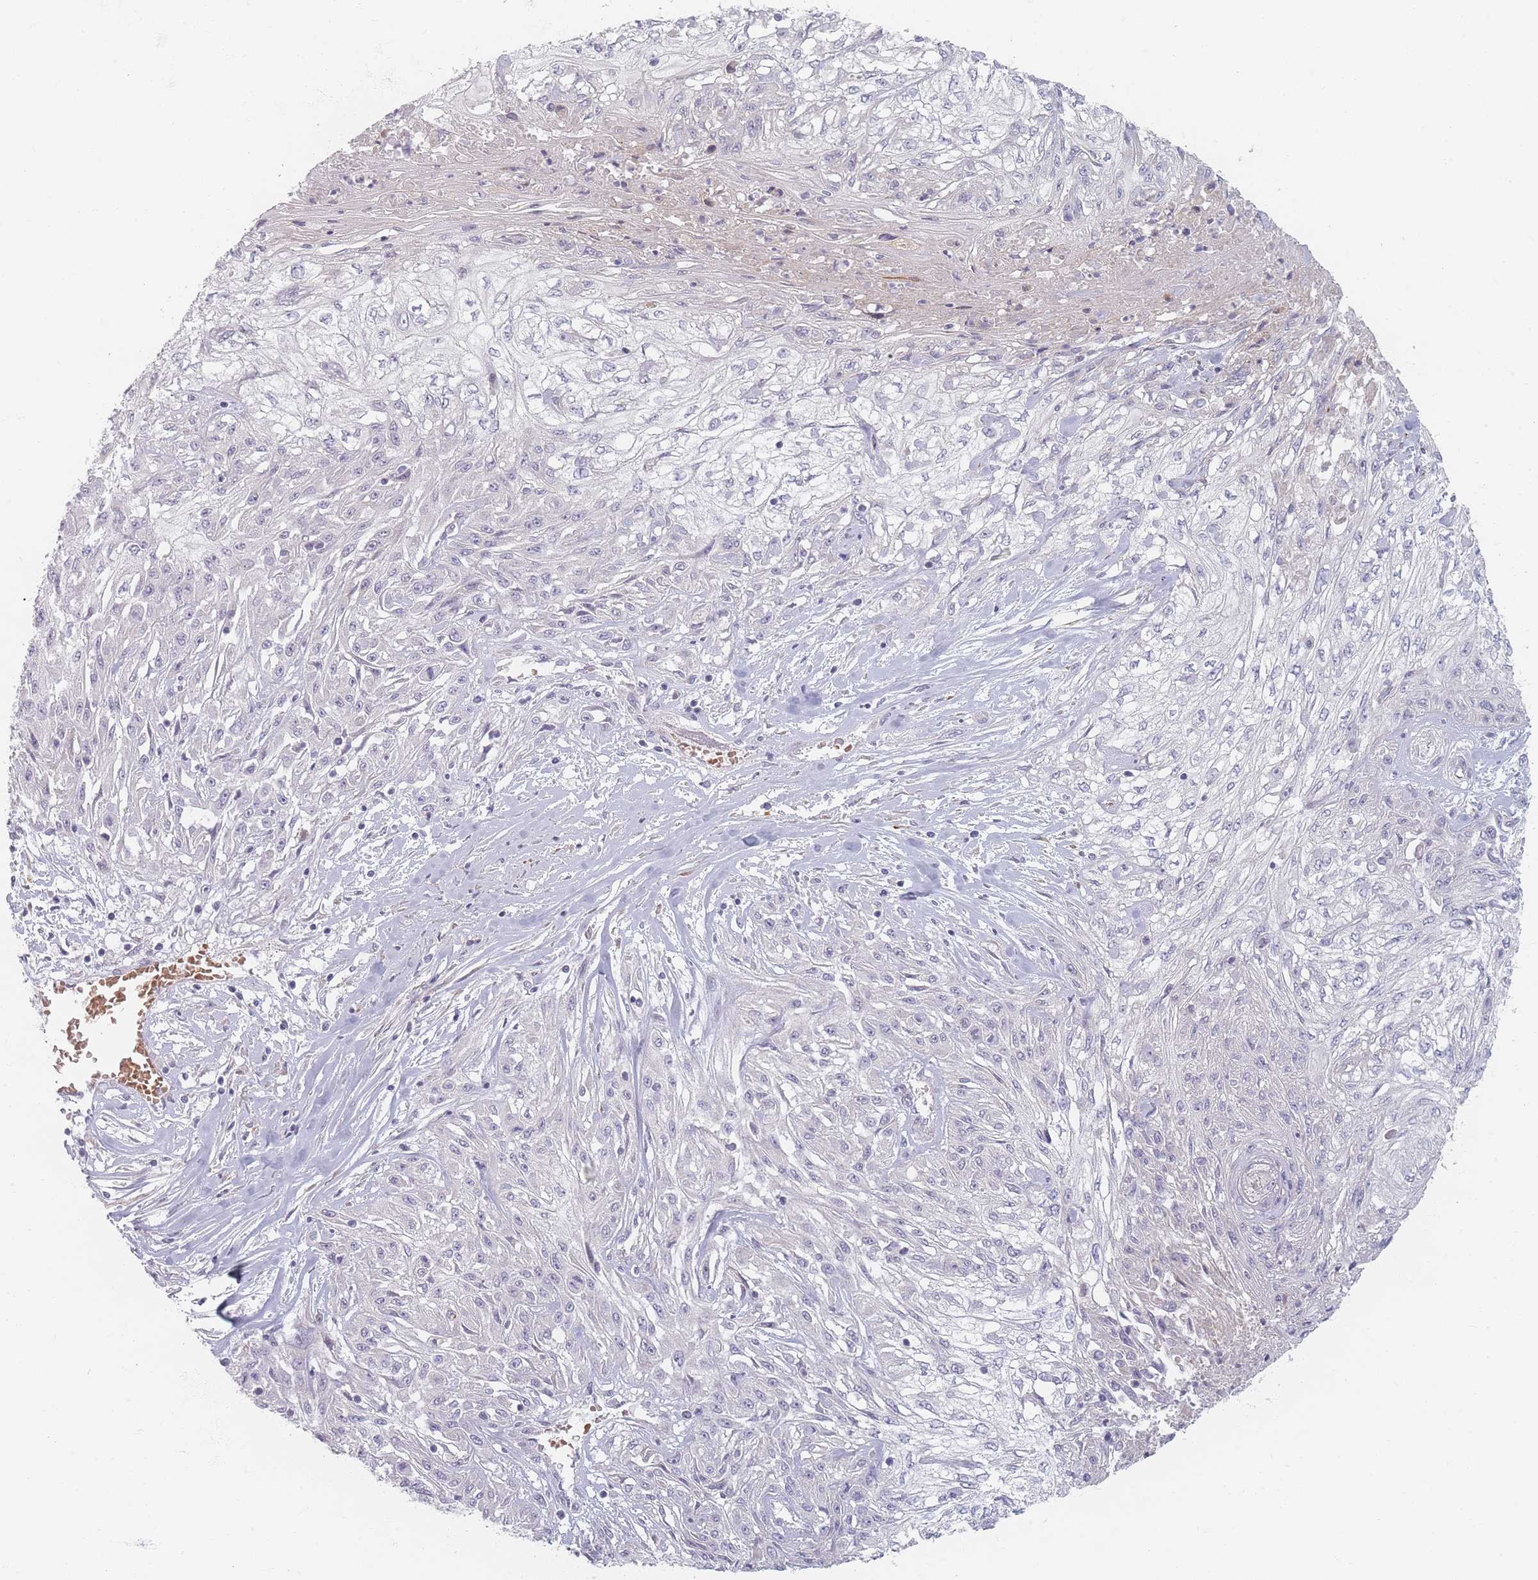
{"staining": {"intensity": "negative", "quantity": "none", "location": "none"}, "tissue": "skin cancer", "cell_type": "Tumor cells", "image_type": "cancer", "snomed": [{"axis": "morphology", "description": "Squamous cell carcinoma, NOS"}, {"axis": "morphology", "description": "Squamous cell carcinoma, metastatic, NOS"}, {"axis": "topography", "description": "Skin"}, {"axis": "topography", "description": "Lymph node"}], "caption": "Immunohistochemical staining of skin squamous cell carcinoma reveals no significant positivity in tumor cells.", "gene": "TMOD1", "patient": {"sex": "male", "age": 75}}